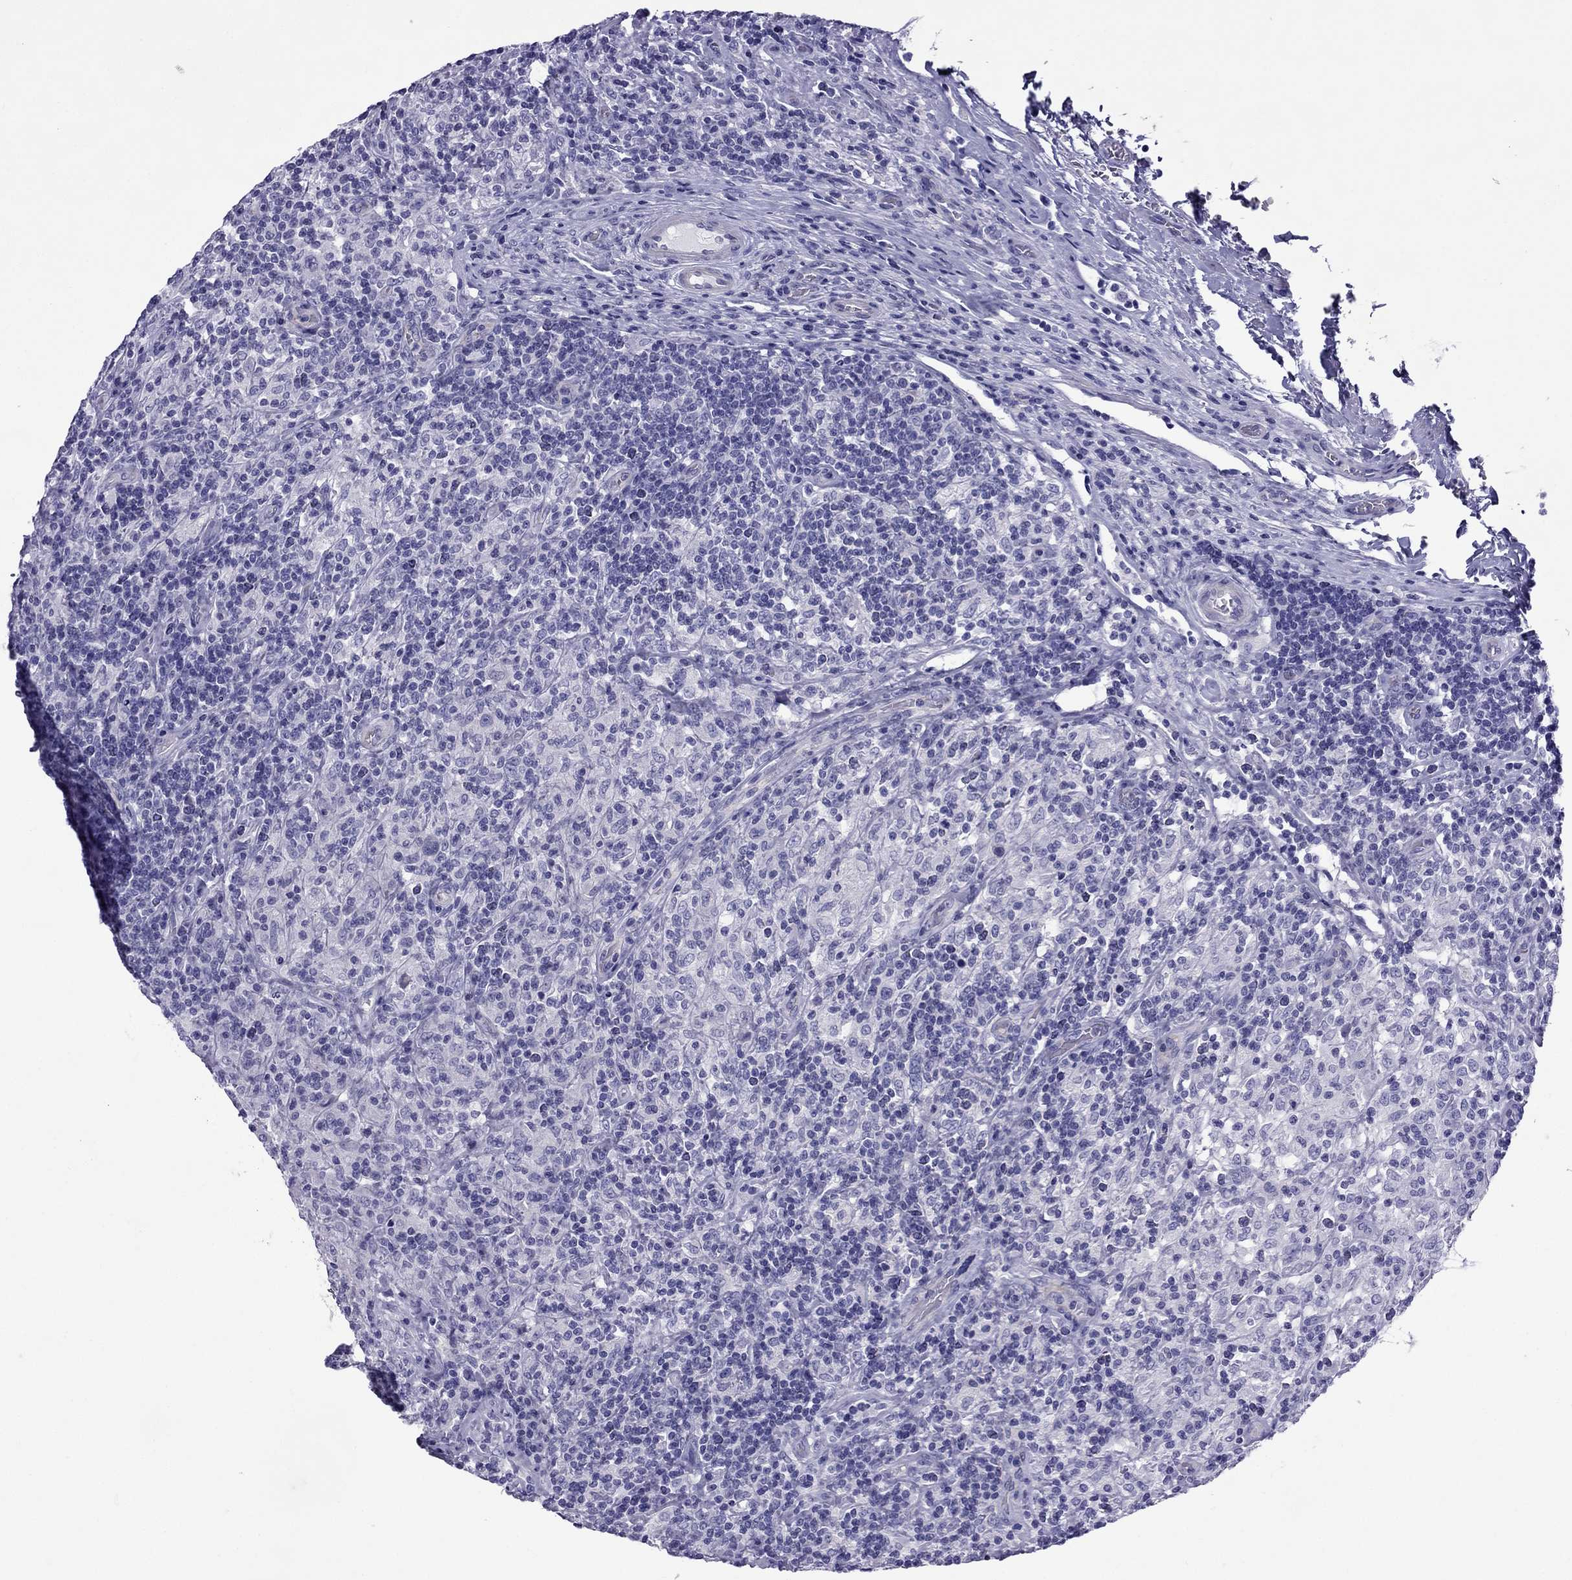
{"staining": {"intensity": "negative", "quantity": "none", "location": "none"}, "tissue": "lymphoma", "cell_type": "Tumor cells", "image_type": "cancer", "snomed": [{"axis": "morphology", "description": "Hodgkin's disease, NOS"}, {"axis": "topography", "description": "Lymph node"}], "caption": "Immunohistochemistry histopathology image of human lymphoma stained for a protein (brown), which exhibits no positivity in tumor cells.", "gene": "MYL11", "patient": {"sex": "male", "age": 70}}